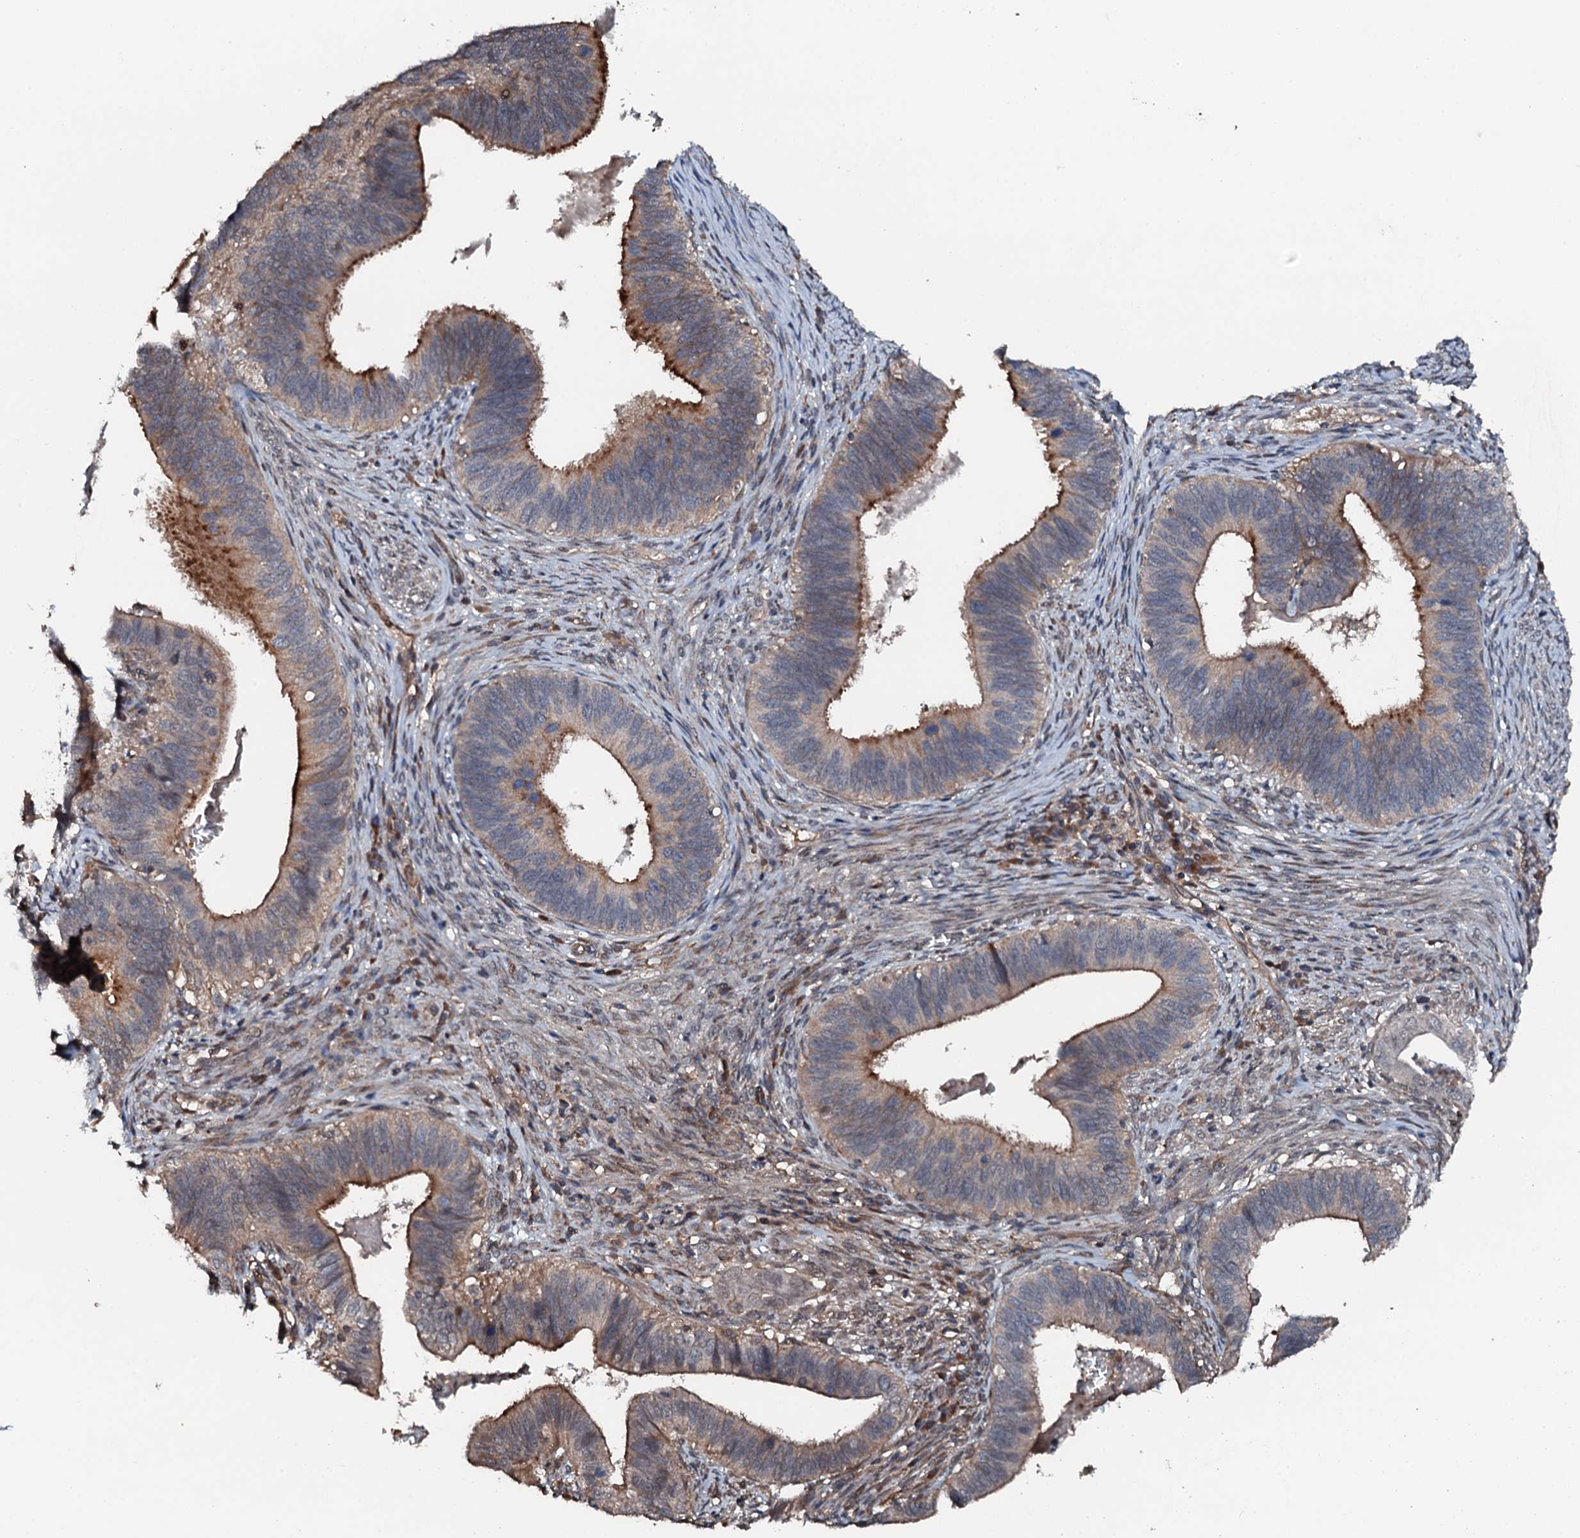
{"staining": {"intensity": "strong", "quantity": "25%-75%", "location": "cytoplasmic/membranous"}, "tissue": "cervical cancer", "cell_type": "Tumor cells", "image_type": "cancer", "snomed": [{"axis": "morphology", "description": "Adenocarcinoma, NOS"}, {"axis": "topography", "description": "Cervix"}], "caption": "Strong cytoplasmic/membranous protein positivity is seen in approximately 25%-75% of tumor cells in cervical adenocarcinoma.", "gene": "FLYWCH1", "patient": {"sex": "female", "age": 42}}